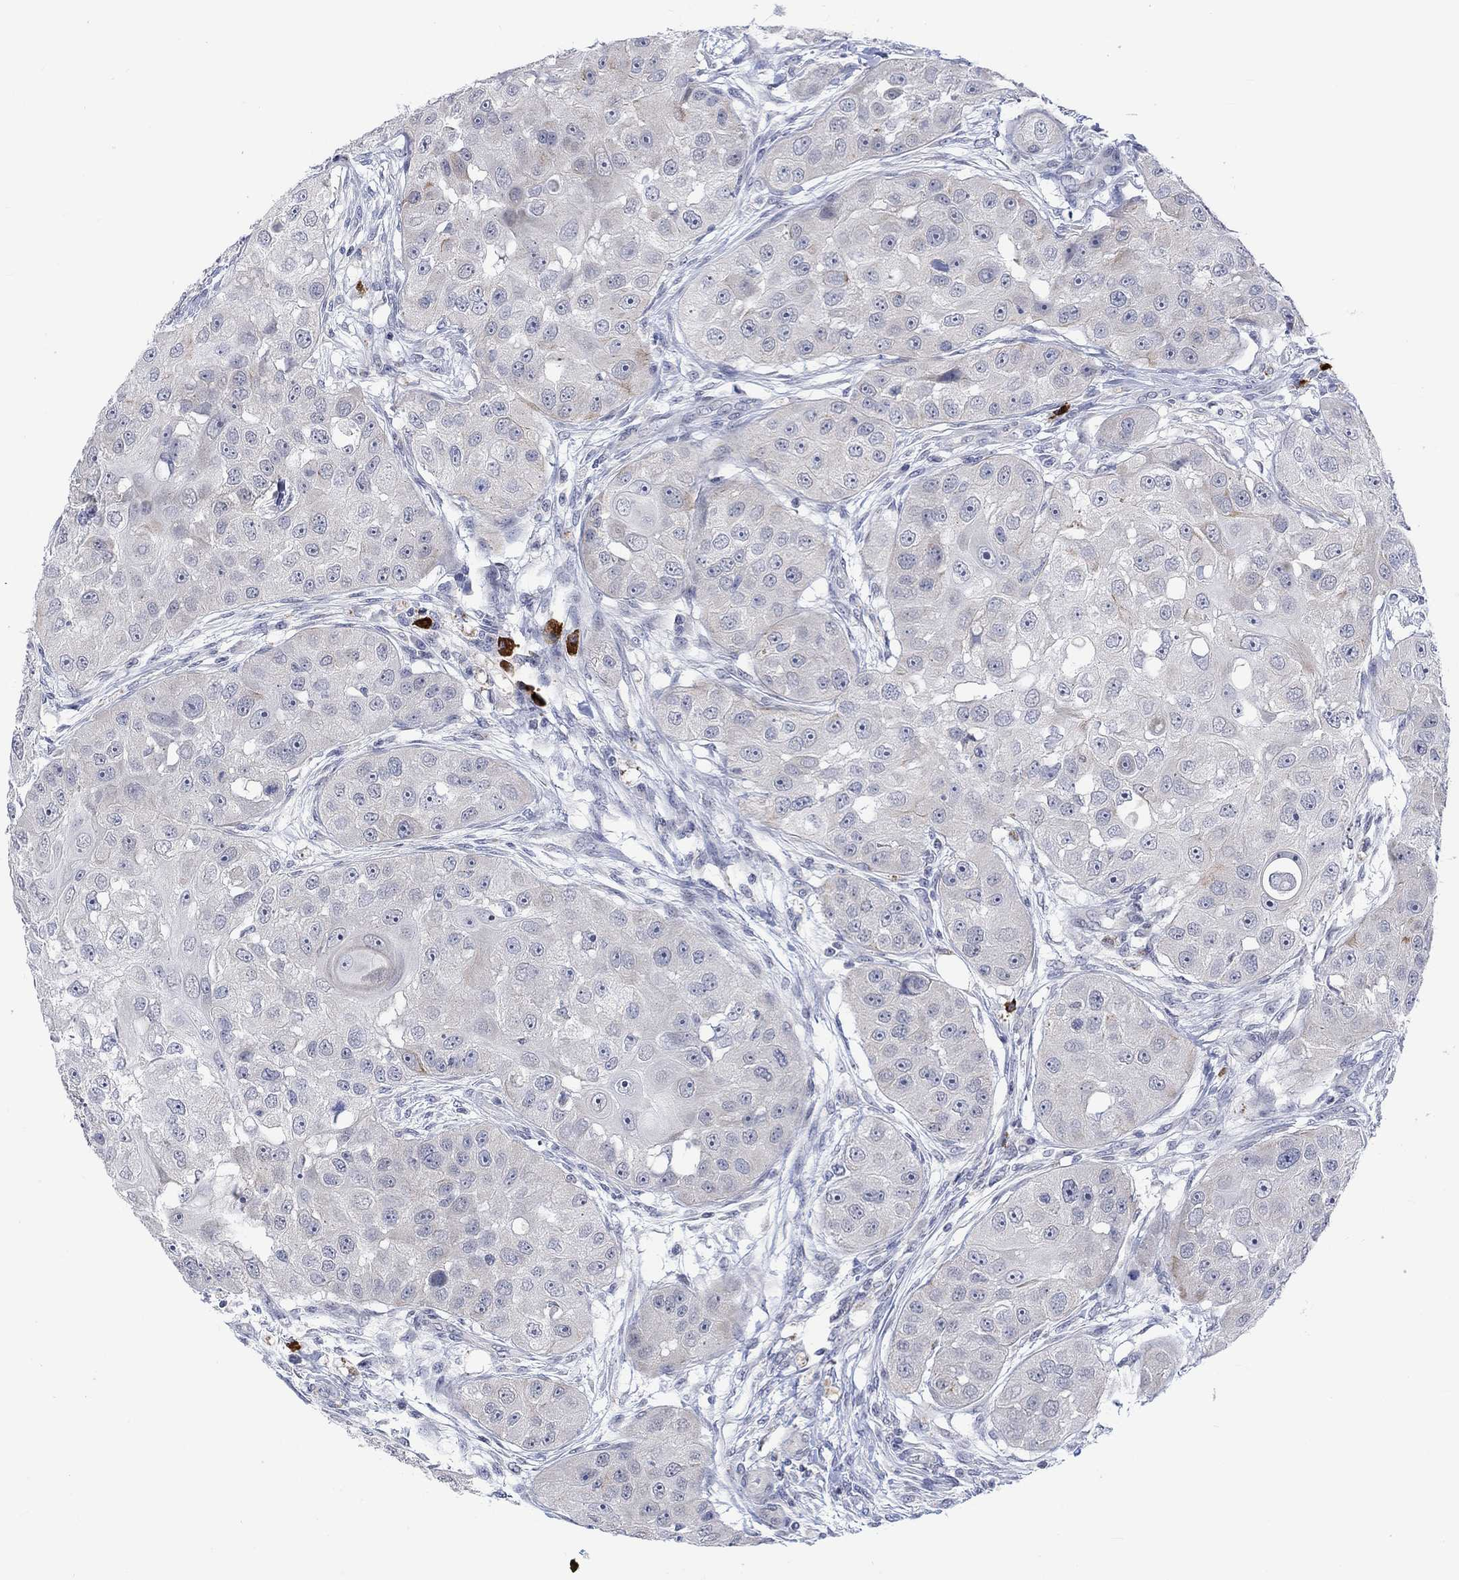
{"staining": {"intensity": "negative", "quantity": "none", "location": "none"}, "tissue": "head and neck cancer", "cell_type": "Tumor cells", "image_type": "cancer", "snomed": [{"axis": "morphology", "description": "Squamous cell carcinoma, NOS"}, {"axis": "topography", "description": "Head-Neck"}], "caption": "Immunohistochemical staining of human head and neck squamous cell carcinoma displays no significant positivity in tumor cells.", "gene": "DCX", "patient": {"sex": "male", "age": 51}}